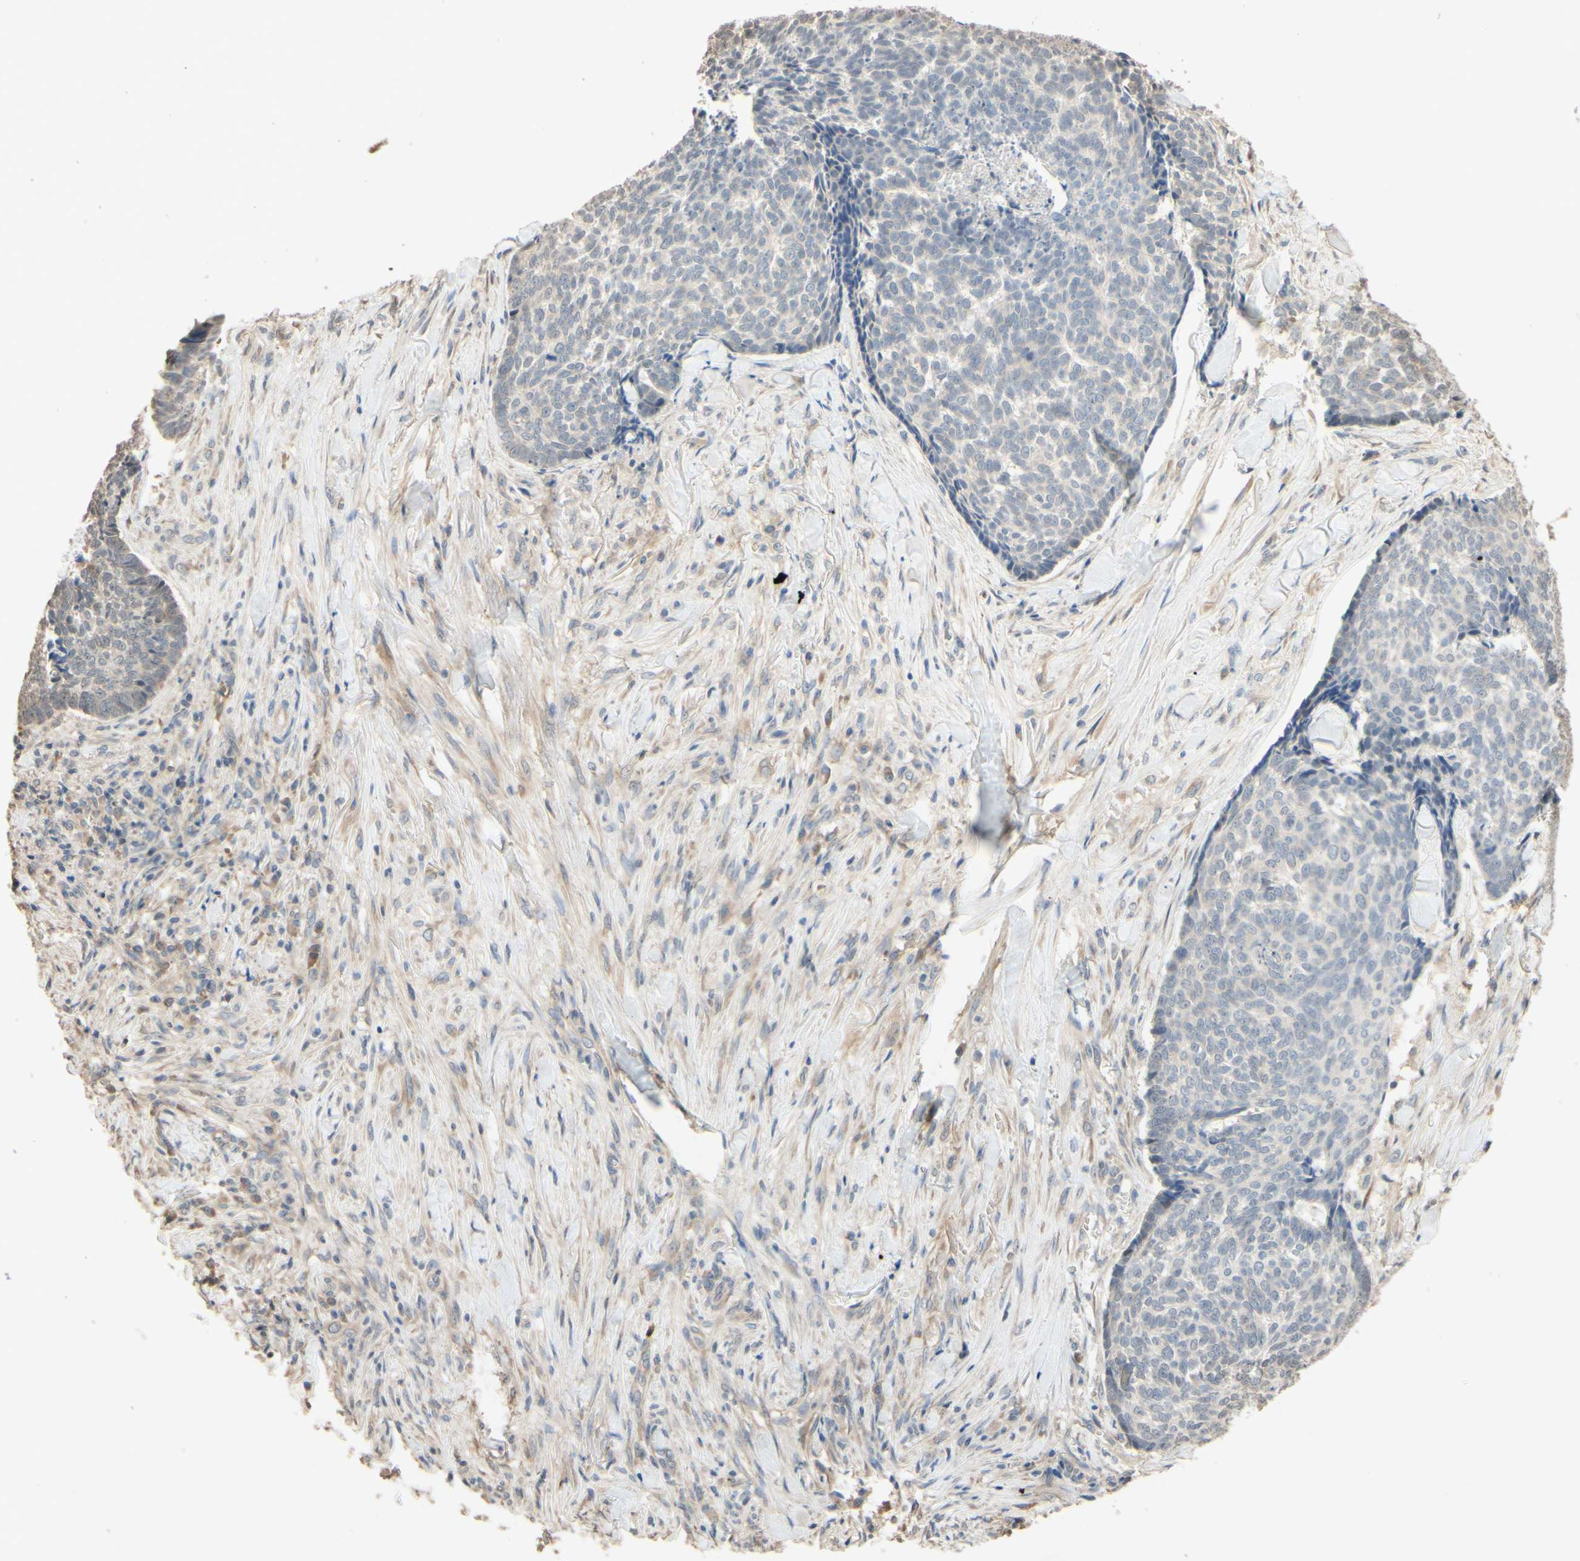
{"staining": {"intensity": "negative", "quantity": "none", "location": "none"}, "tissue": "skin cancer", "cell_type": "Tumor cells", "image_type": "cancer", "snomed": [{"axis": "morphology", "description": "Basal cell carcinoma"}, {"axis": "topography", "description": "Skin"}], "caption": "Tumor cells are negative for brown protein staining in skin cancer.", "gene": "SMIM19", "patient": {"sex": "male", "age": 84}}